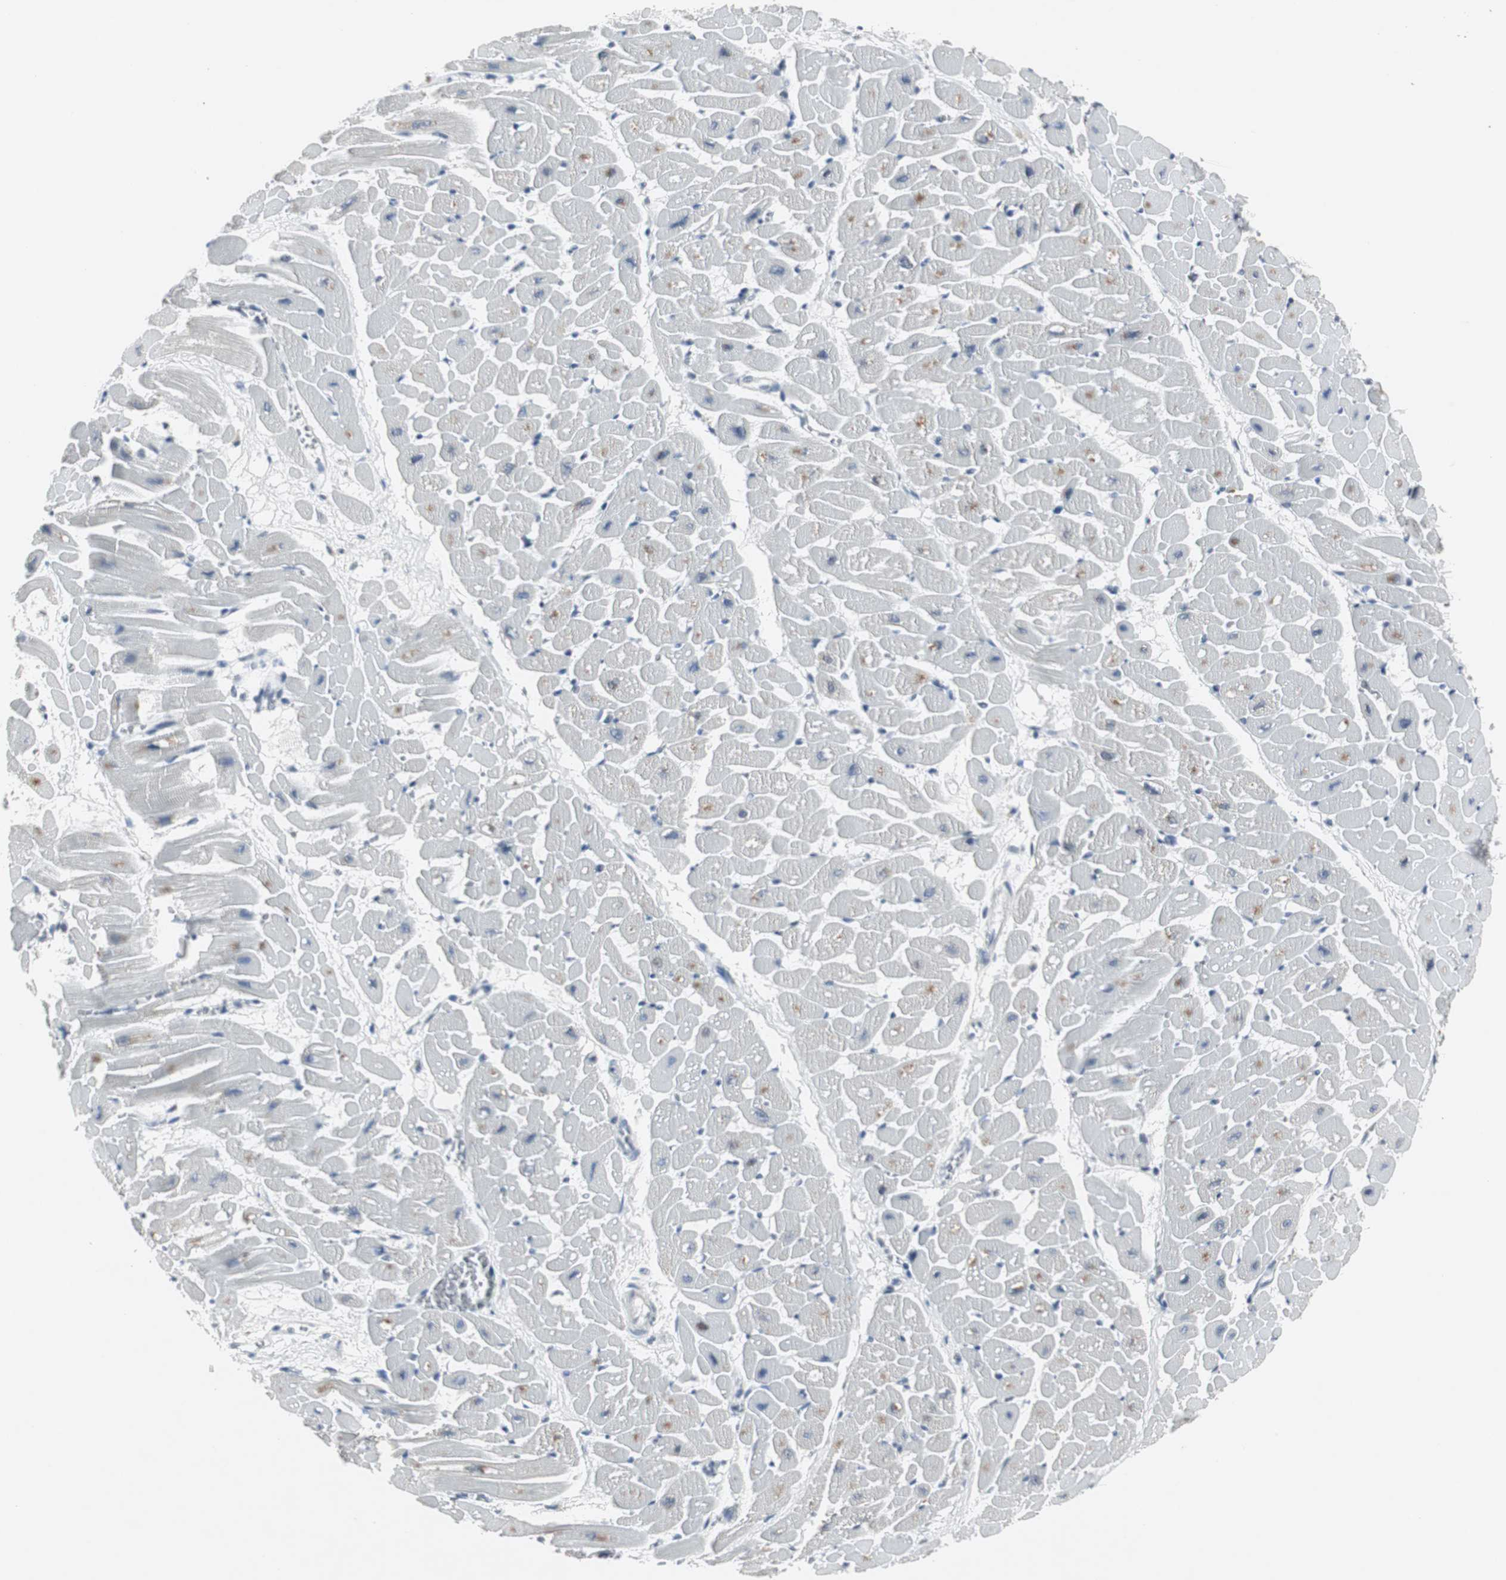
{"staining": {"intensity": "moderate", "quantity": "25%-75%", "location": "cytoplasmic/membranous"}, "tissue": "heart muscle", "cell_type": "Cardiomyocytes", "image_type": "normal", "snomed": [{"axis": "morphology", "description": "Normal tissue, NOS"}, {"axis": "topography", "description": "Heart"}], "caption": "Moderate cytoplasmic/membranous positivity is appreciated in approximately 25%-75% of cardiomyocytes in normal heart muscle.", "gene": "ELK1", "patient": {"sex": "male", "age": 45}}